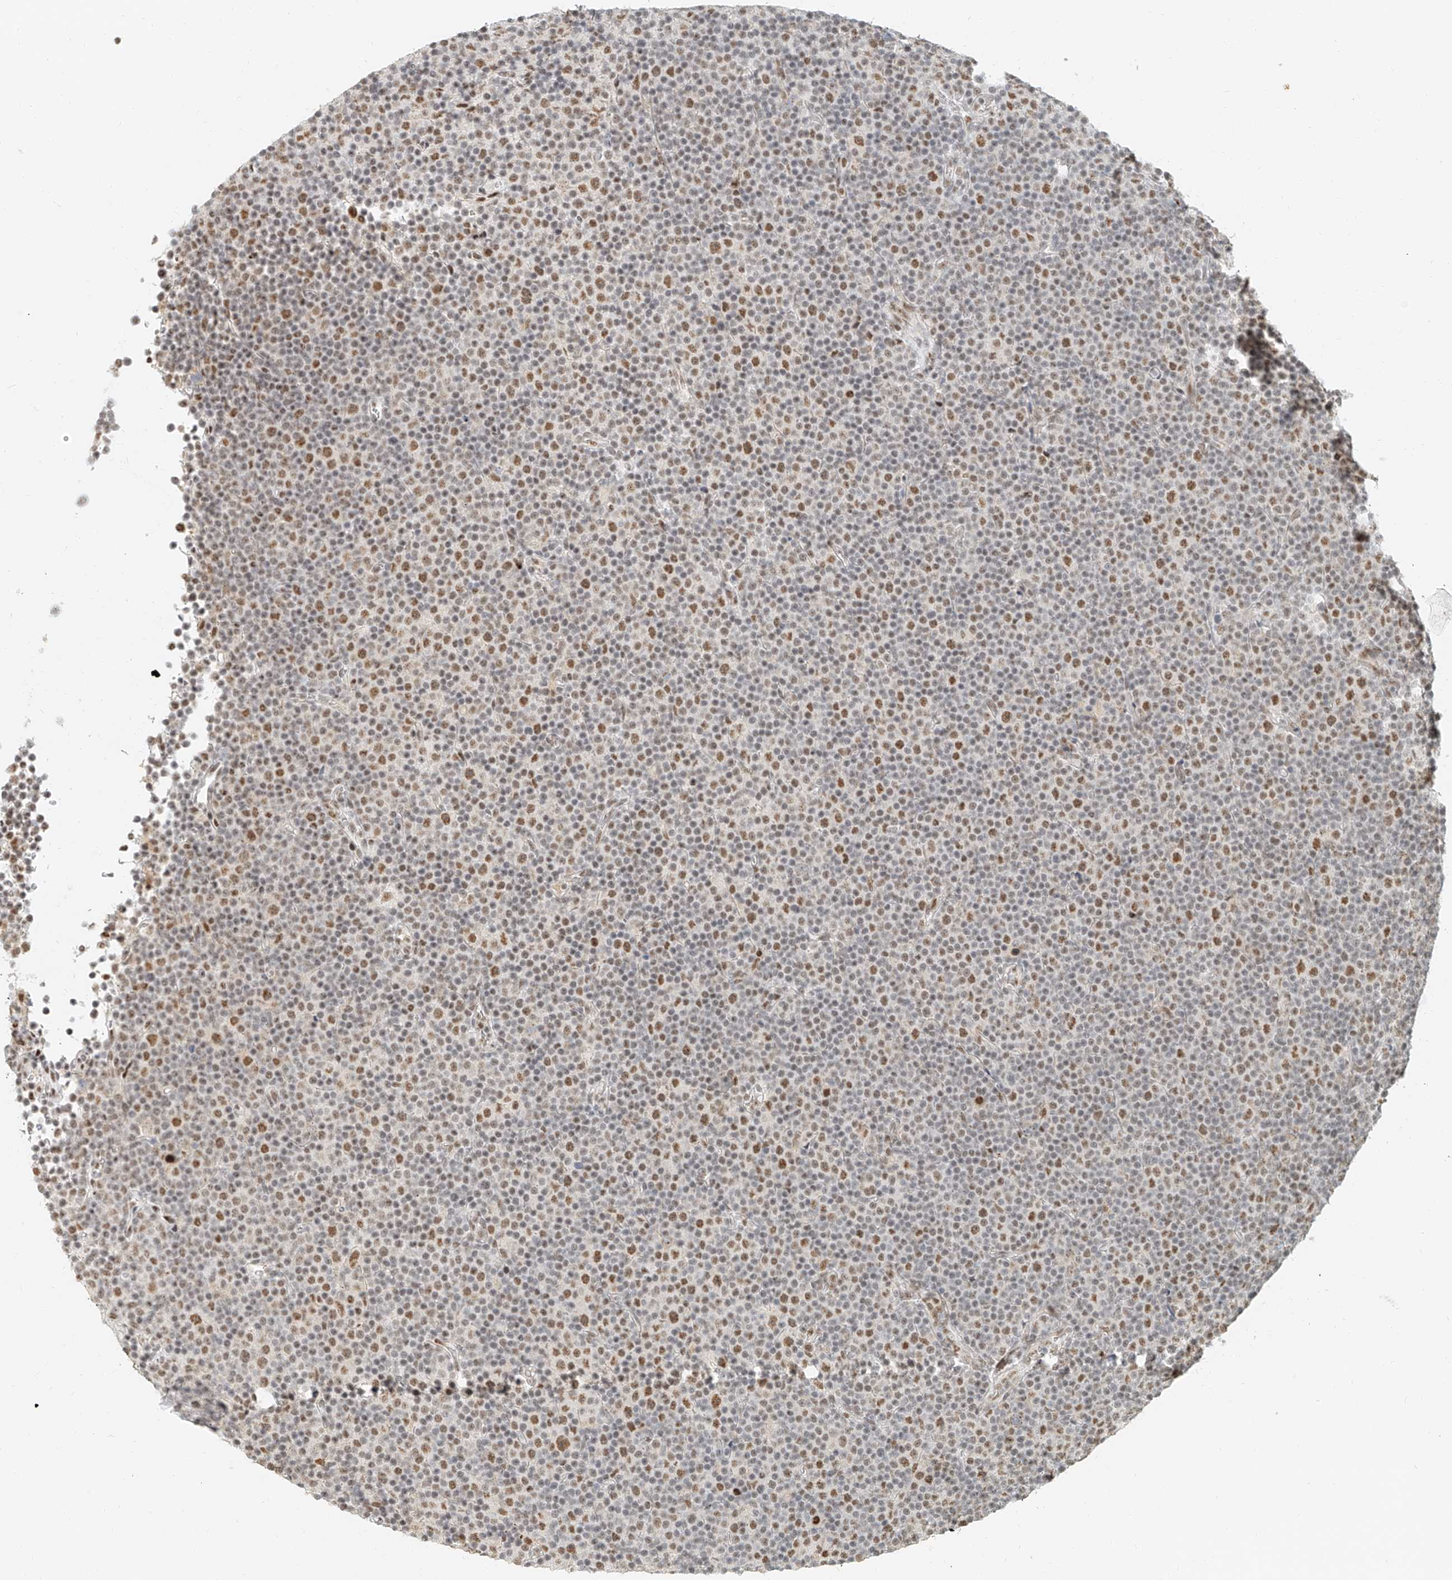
{"staining": {"intensity": "moderate", "quantity": "25%-75%", "location": "nuclear"}, "tissue": "lymphoma", "cell_type": "Tumor cells", "image_type": "cancer", "snomed": [{"axis": "morphology", "description": "Malignant lymphoma, non-Hodgkin's type, Low grade"}, {"axis": "topography", "description": "Lymph node"}], "caption": "Immunohistochemistry image of neoplastic tissue: human lymphoma stained using IHC demonstrates medium levels of moderate protein expression localized specifically in the nuclear of tumor cells, appearing as a nuclear brown color.", "gene": "CXorf58", "patient": {"sex": "female", "age": 67}}